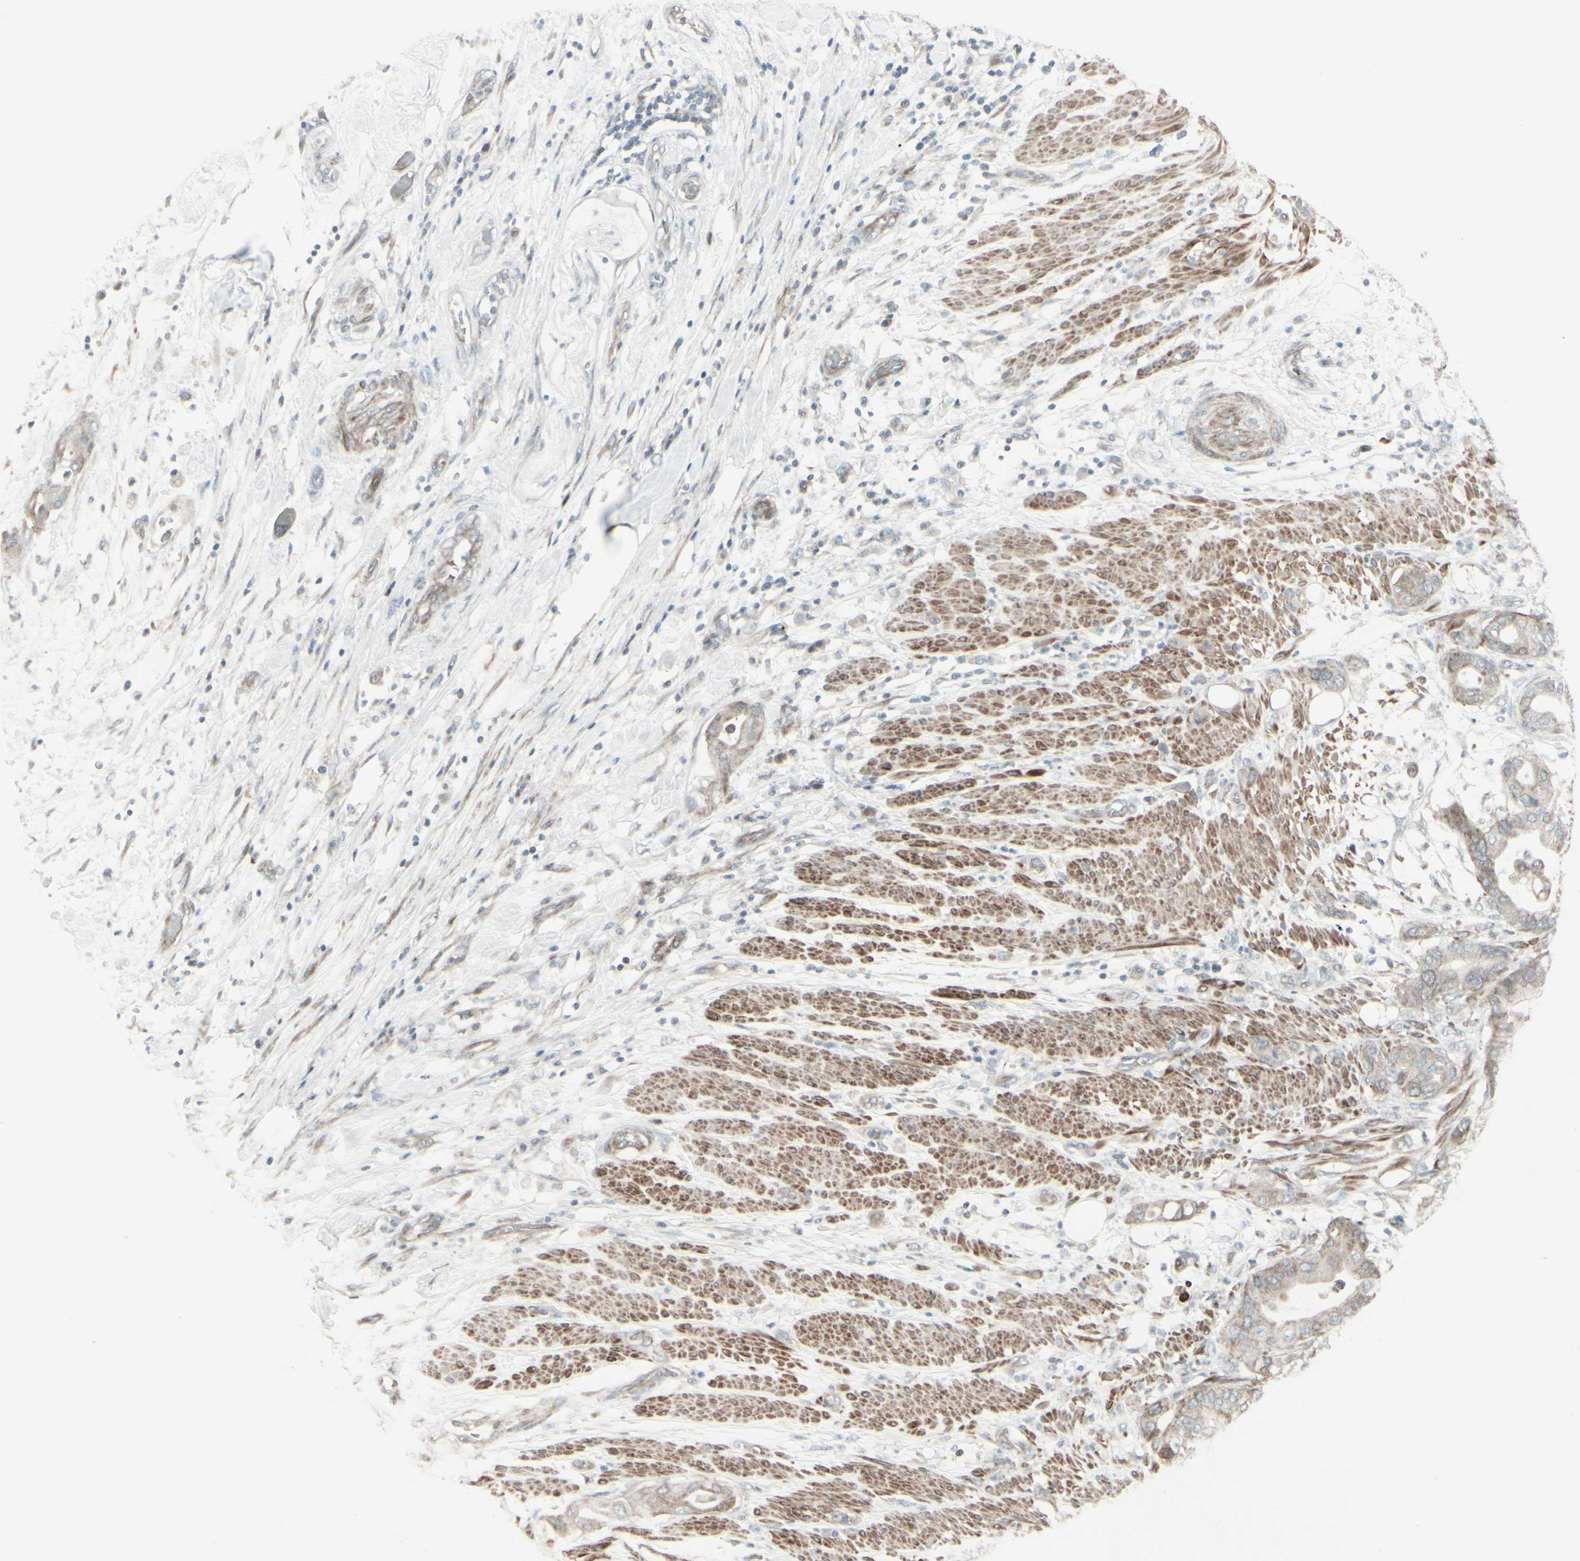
{"staining": {"intensity": "weak", "quantity": ">75%", "location": "cytoplasmic/membranous"}, "tissue": "pancreatic cancer", "cell_type": "Tumor cells", "image_type": "cancer", "snomed": [{"axis": "morphology", "description": "Adenocarcinoma, NOS"}, {"axis": "morphology", "description": "Adenocarcinoma, metastatic, NOS"}, {"axis": "topography", "description": "Lymph node"}, {"axis": "topography", "description": "Pancreas"}, {"axis": "topography", "description": "Duodenum"}], "caption": "Protein staining of pancreatic cancer tissue reveals weak cytoplasmic/membranous positivity in approximately >75% of tumor cells.", "gene": "GMNN", "patient": {"sex": "female", "age": 64}}